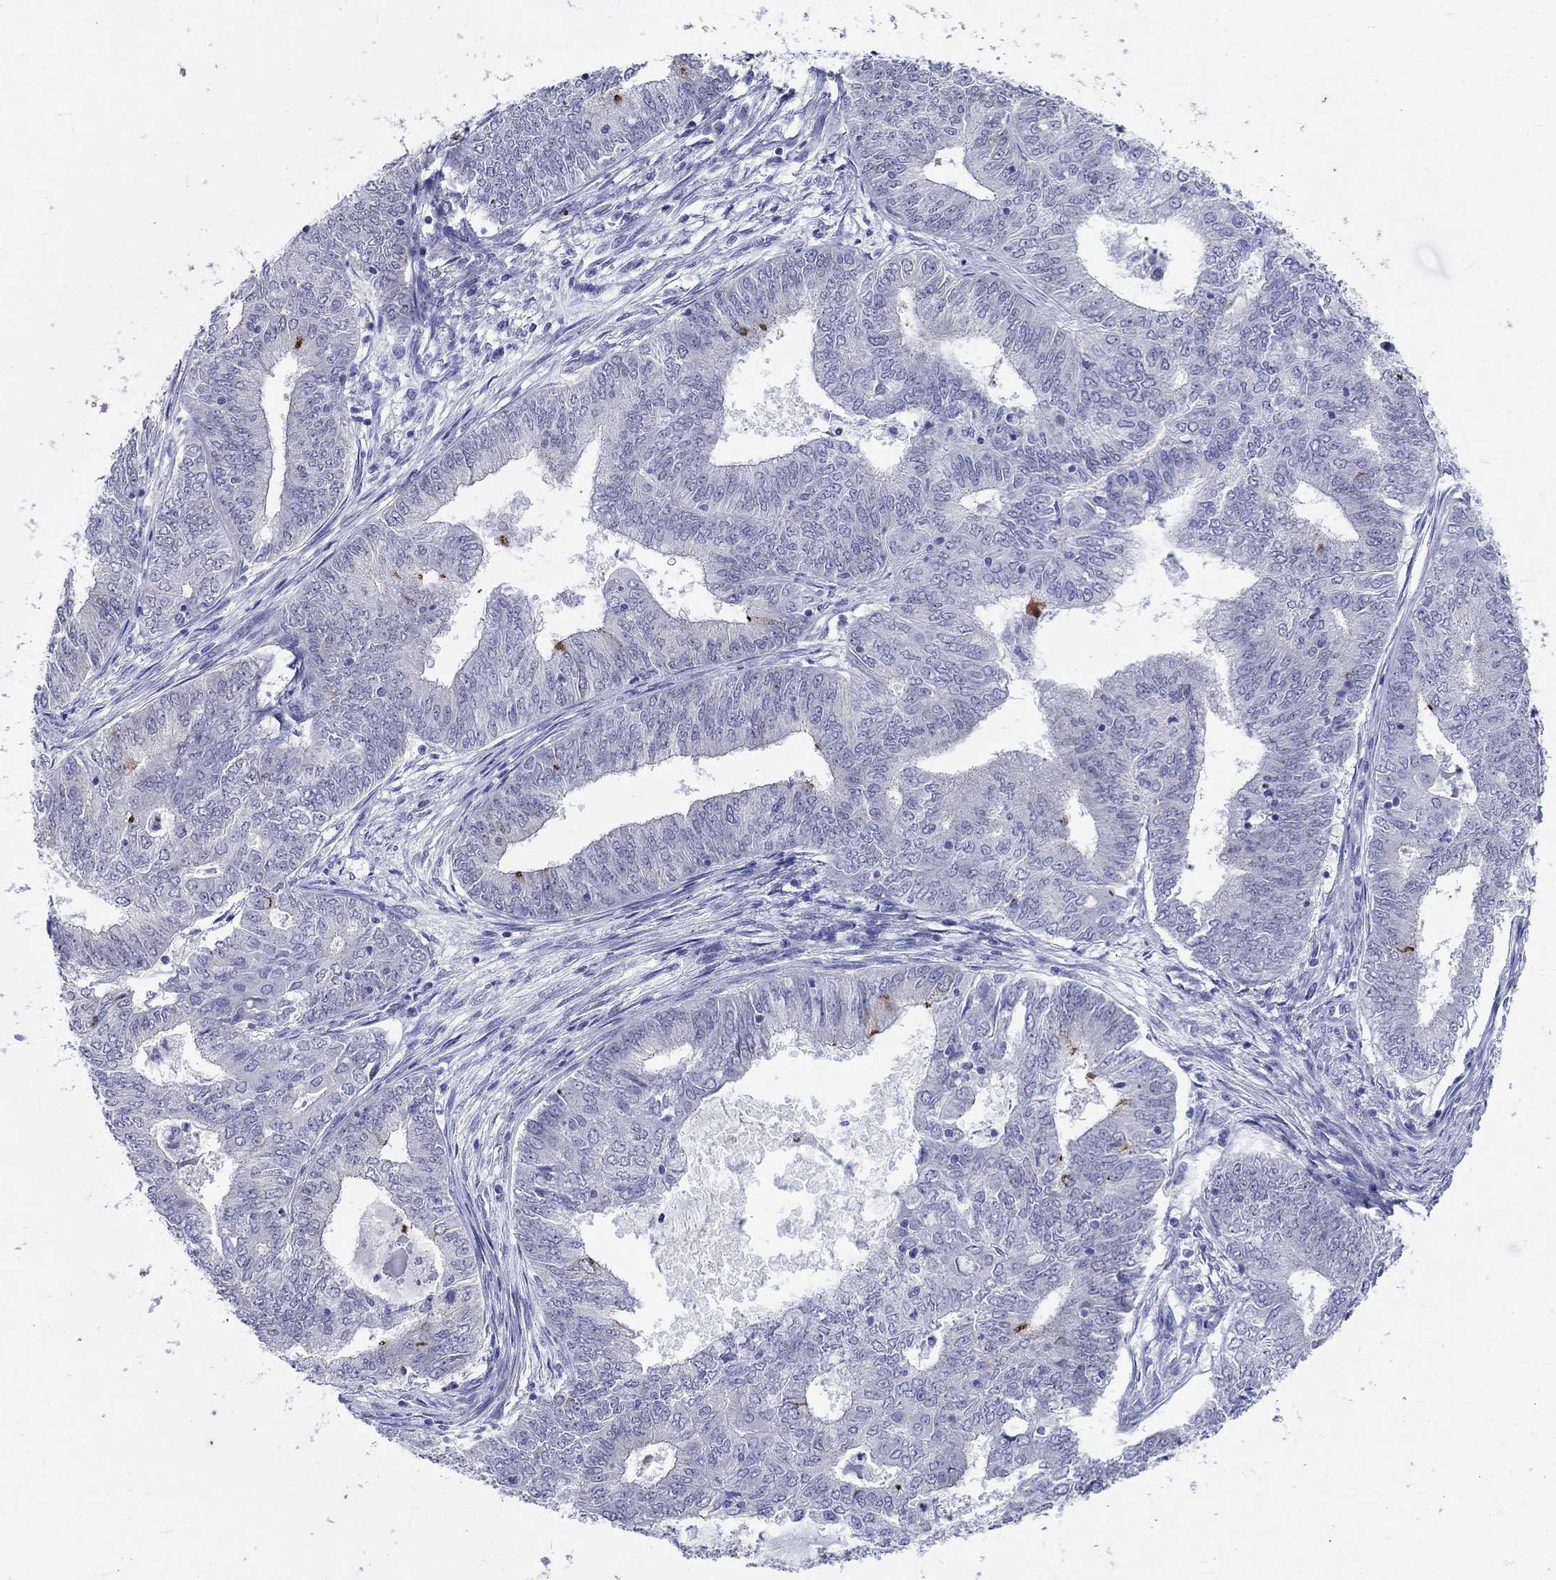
{"staining": {"intensity": "negative", "quantity": "none", "location": "none"}, "tissue": "endometrial cancer", "cell_type": "Tumor cells", "image_type": "cancer", "snomed": [{"axis": "morphology", "description": "Adenocarcinoma, NOS"}, {"axis": "topography", "description": "Endometrium"}], "caption": "Immunohistochemical staining of human endometrial adenocarcinoma demonstrates no significant staining in tumor cells.", "gene": "CEP43", "patient": {"sex": "female", "age": 62}}